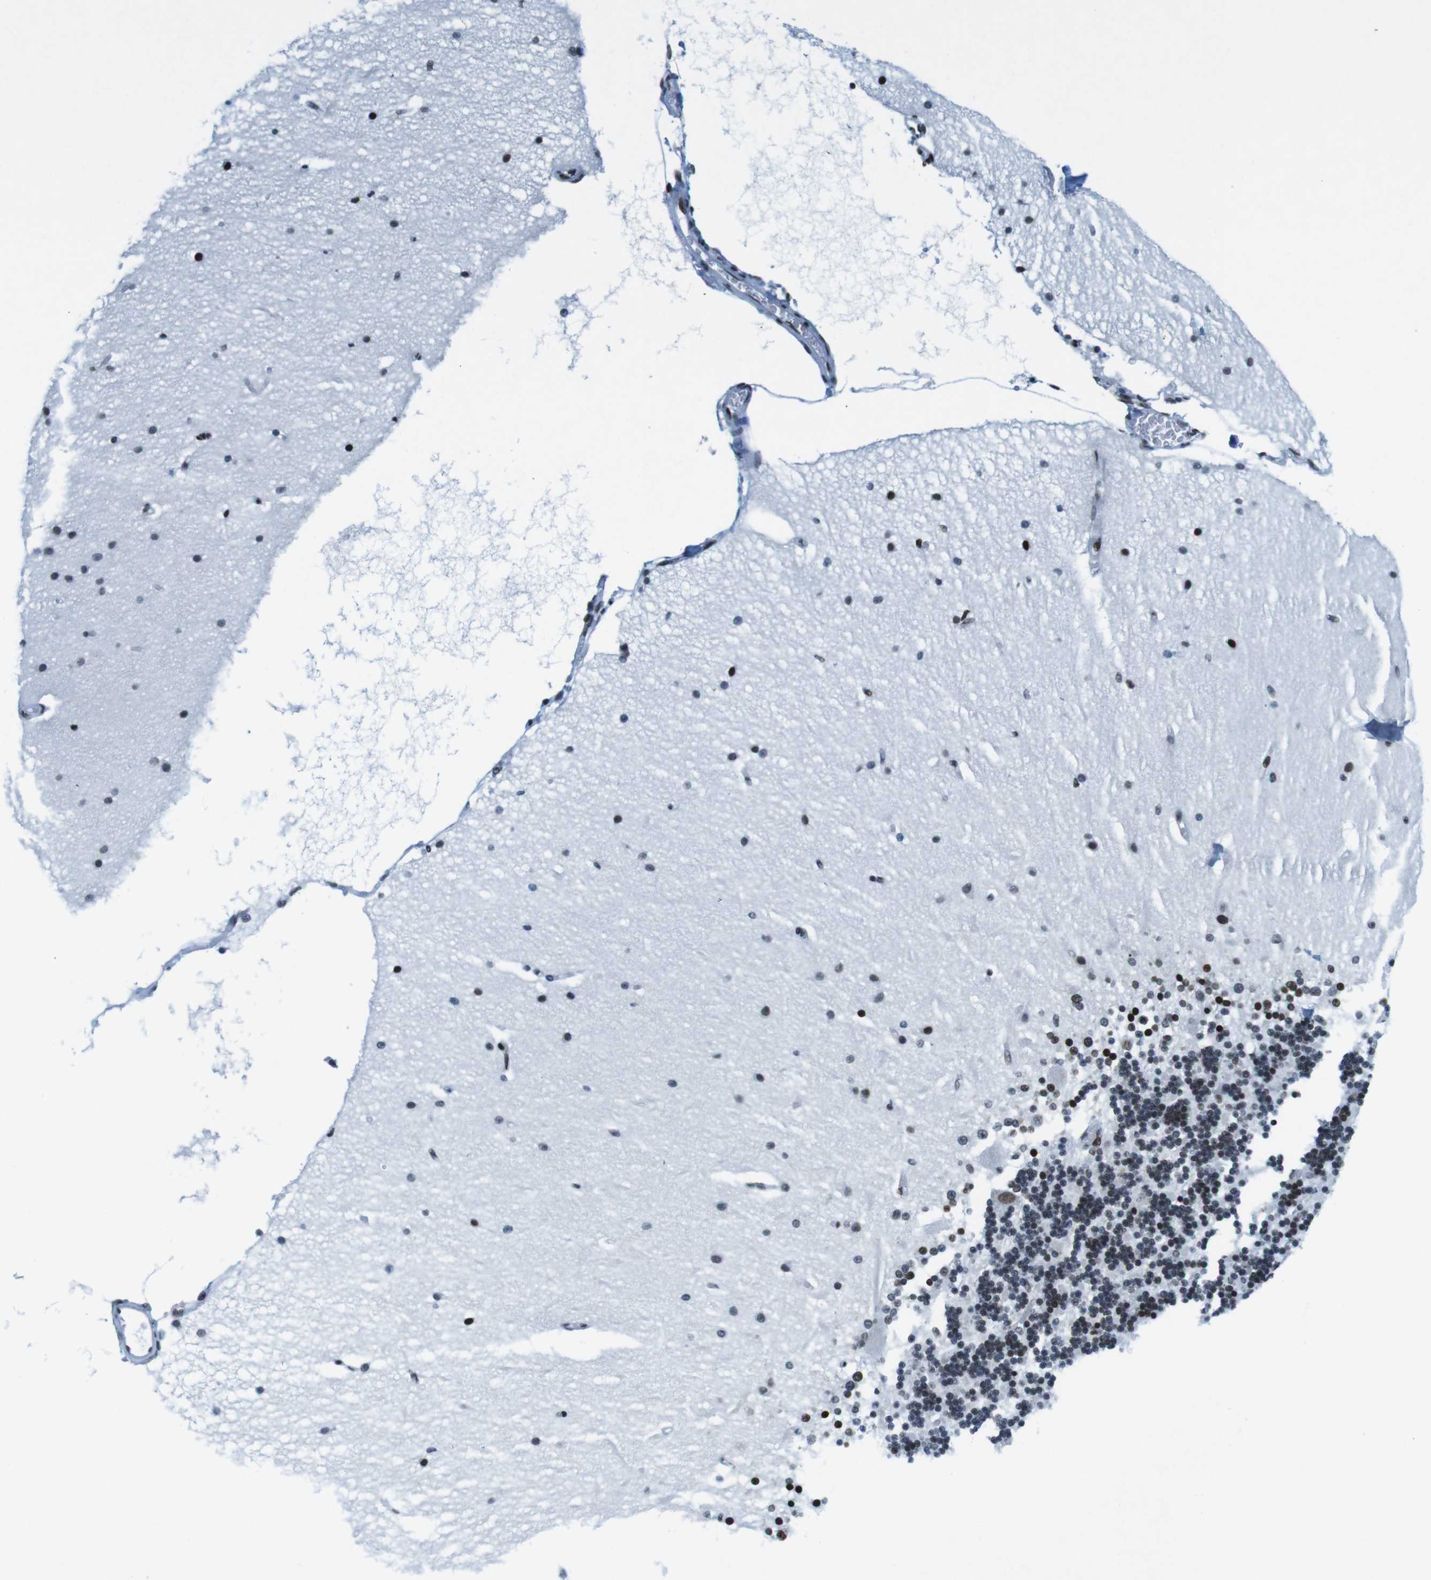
{"staining": {"intensity": "moderate", "quantity": ">75%", "location": "nuclear"}, "tissue": "cerebellum", "cell_type": "Cells in granular layer", "image_type": "normal", "snomed": [{"axis": "morphology", "description": "Normal tissue, NOS"}, {"axis": "topography", "description": "Cerebellum"}], "caption": "An immunohistochemistry photomicrograph of unremarkable tissue is shown. Protein staining in brown shows moderate nuclear positivity in cerebellum within cells in granular layer.", "gene": "CITED2", "patient": {"sex": "female", "age": 54}}